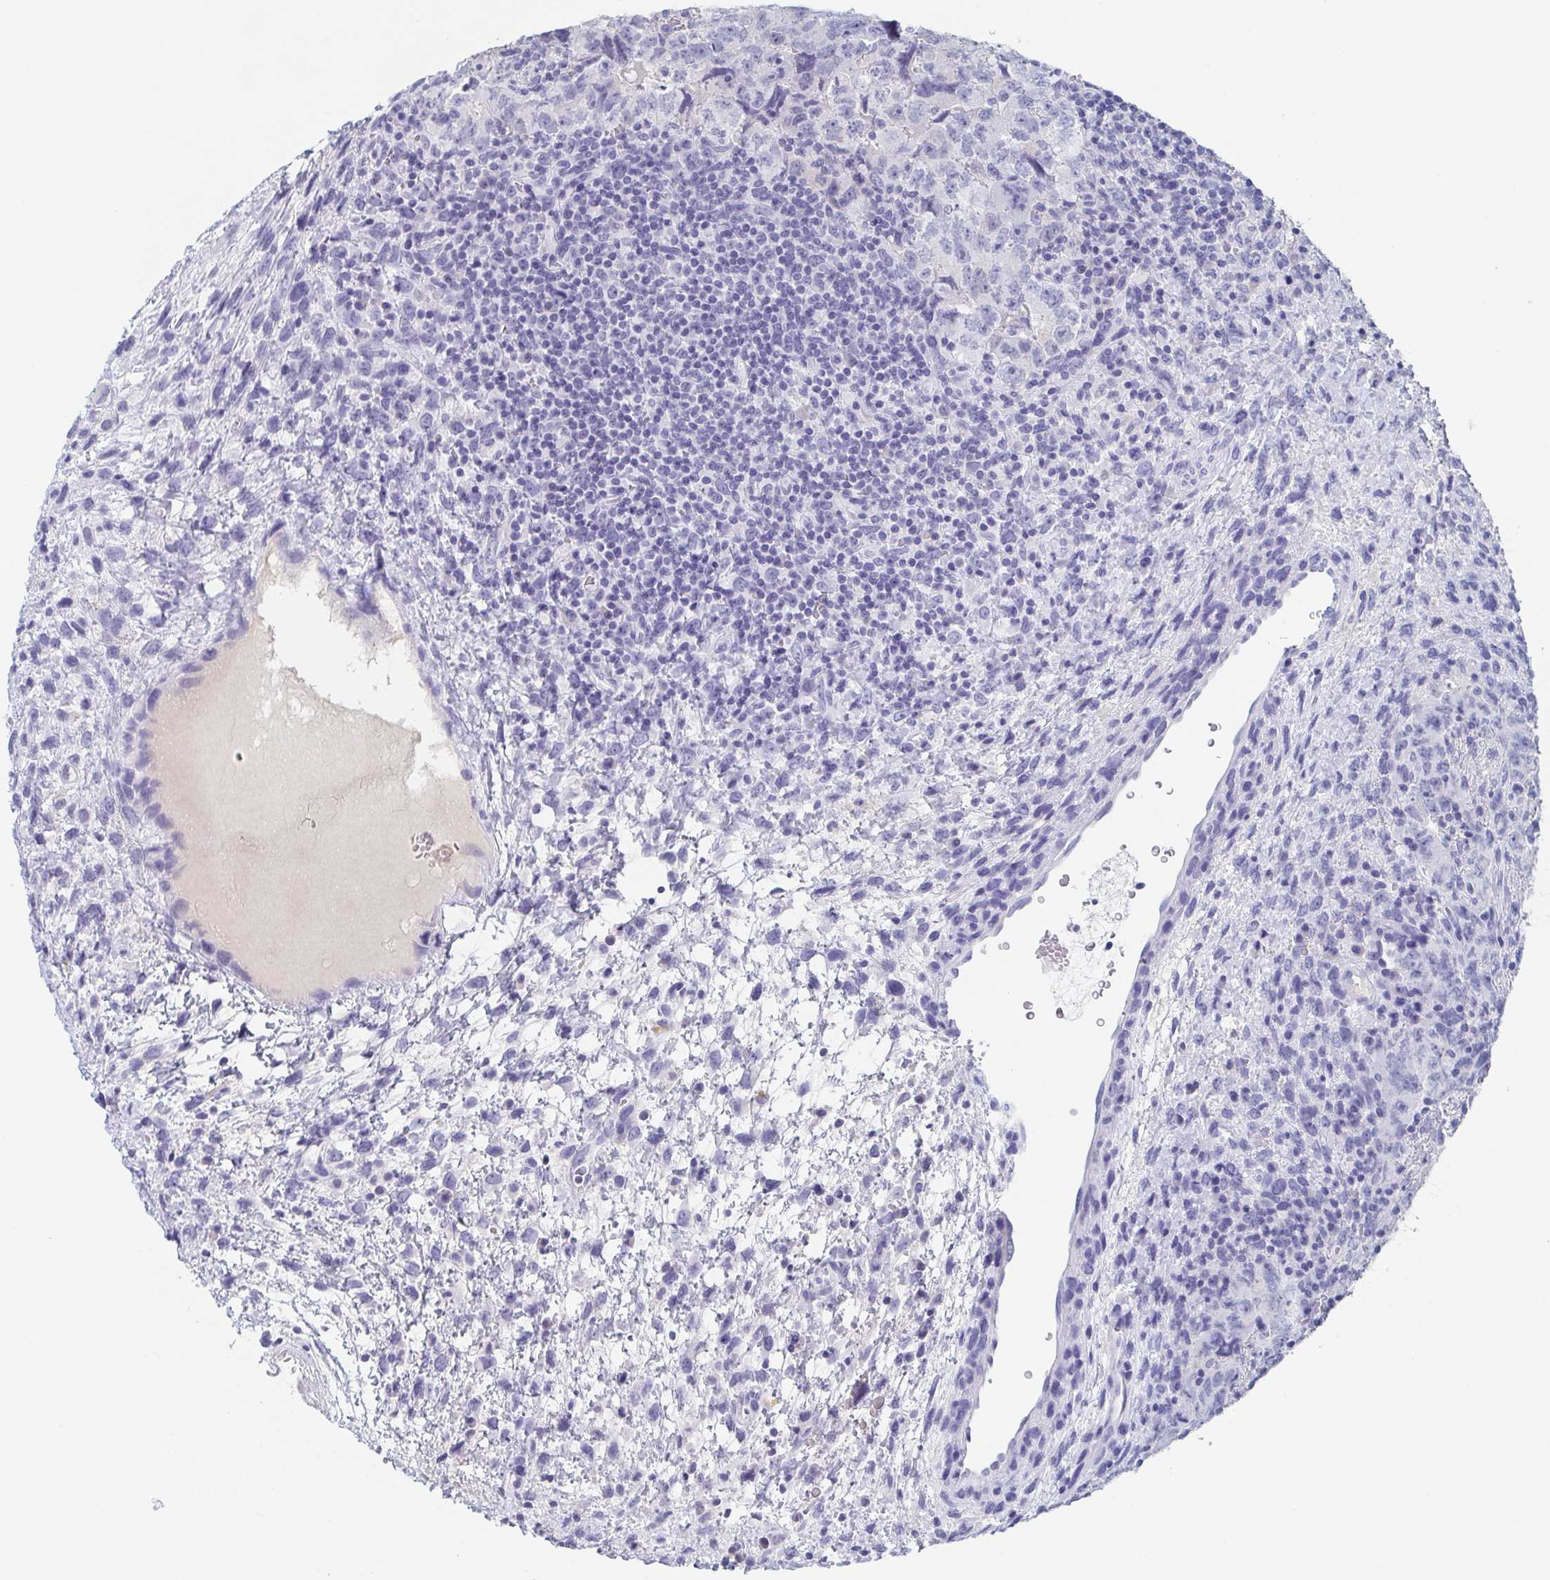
{"staining": {"intensity": "negative", "quantity": "none", "location": "none"}, "tissue": "testis cancer", "cell_type": "Tumor cells", "image_type": "cancer", "snomed": [{"axis": "morphology", "description": "Carcinoma, Embryonal, NOS"}, {"axis": "topography", "description": "Testis"}], "caption": "Photomicrograph shows no significant protein expression in tumor cells of testis cancer (embryonal carcinoma).", "gene": "ITLN1", "patient": {"sex": "male", "age": 24}}